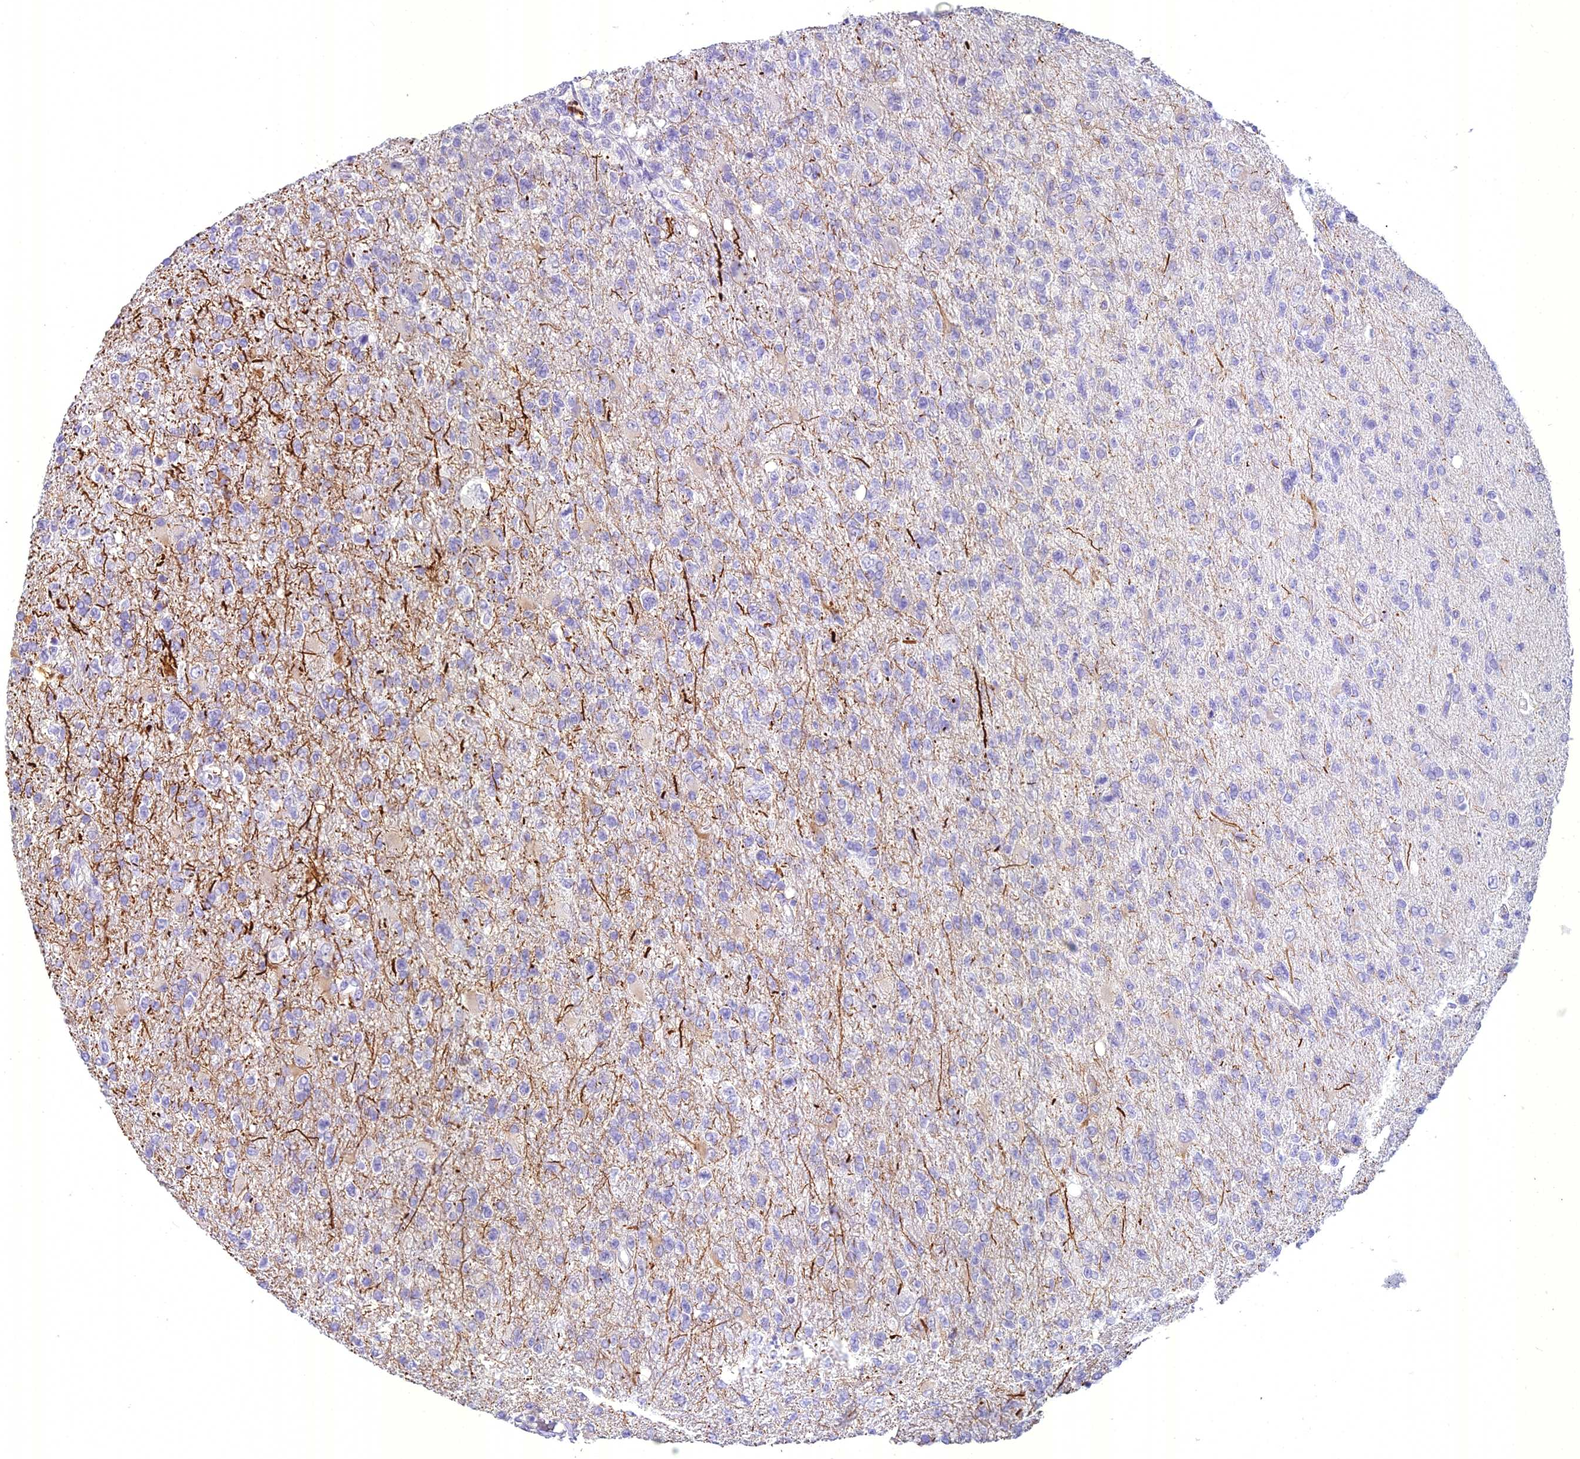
{"staining": {"intensity": "negative", "quantity": "none", "location": "none"}, "tissue": "glioma", "cell_type": "Tumor cells", "image_type": "cancer", "snomed": [{"axis": "morphology", "description": "Glioma, malignant, High grade"}, {"axis": "topography", "description": "Brain"}], "caption": "Protein analysis of glioma shows no significant staining in tumor cells.", "gene": "UNC80", "patient": {"sex": "male", "age": 56}}